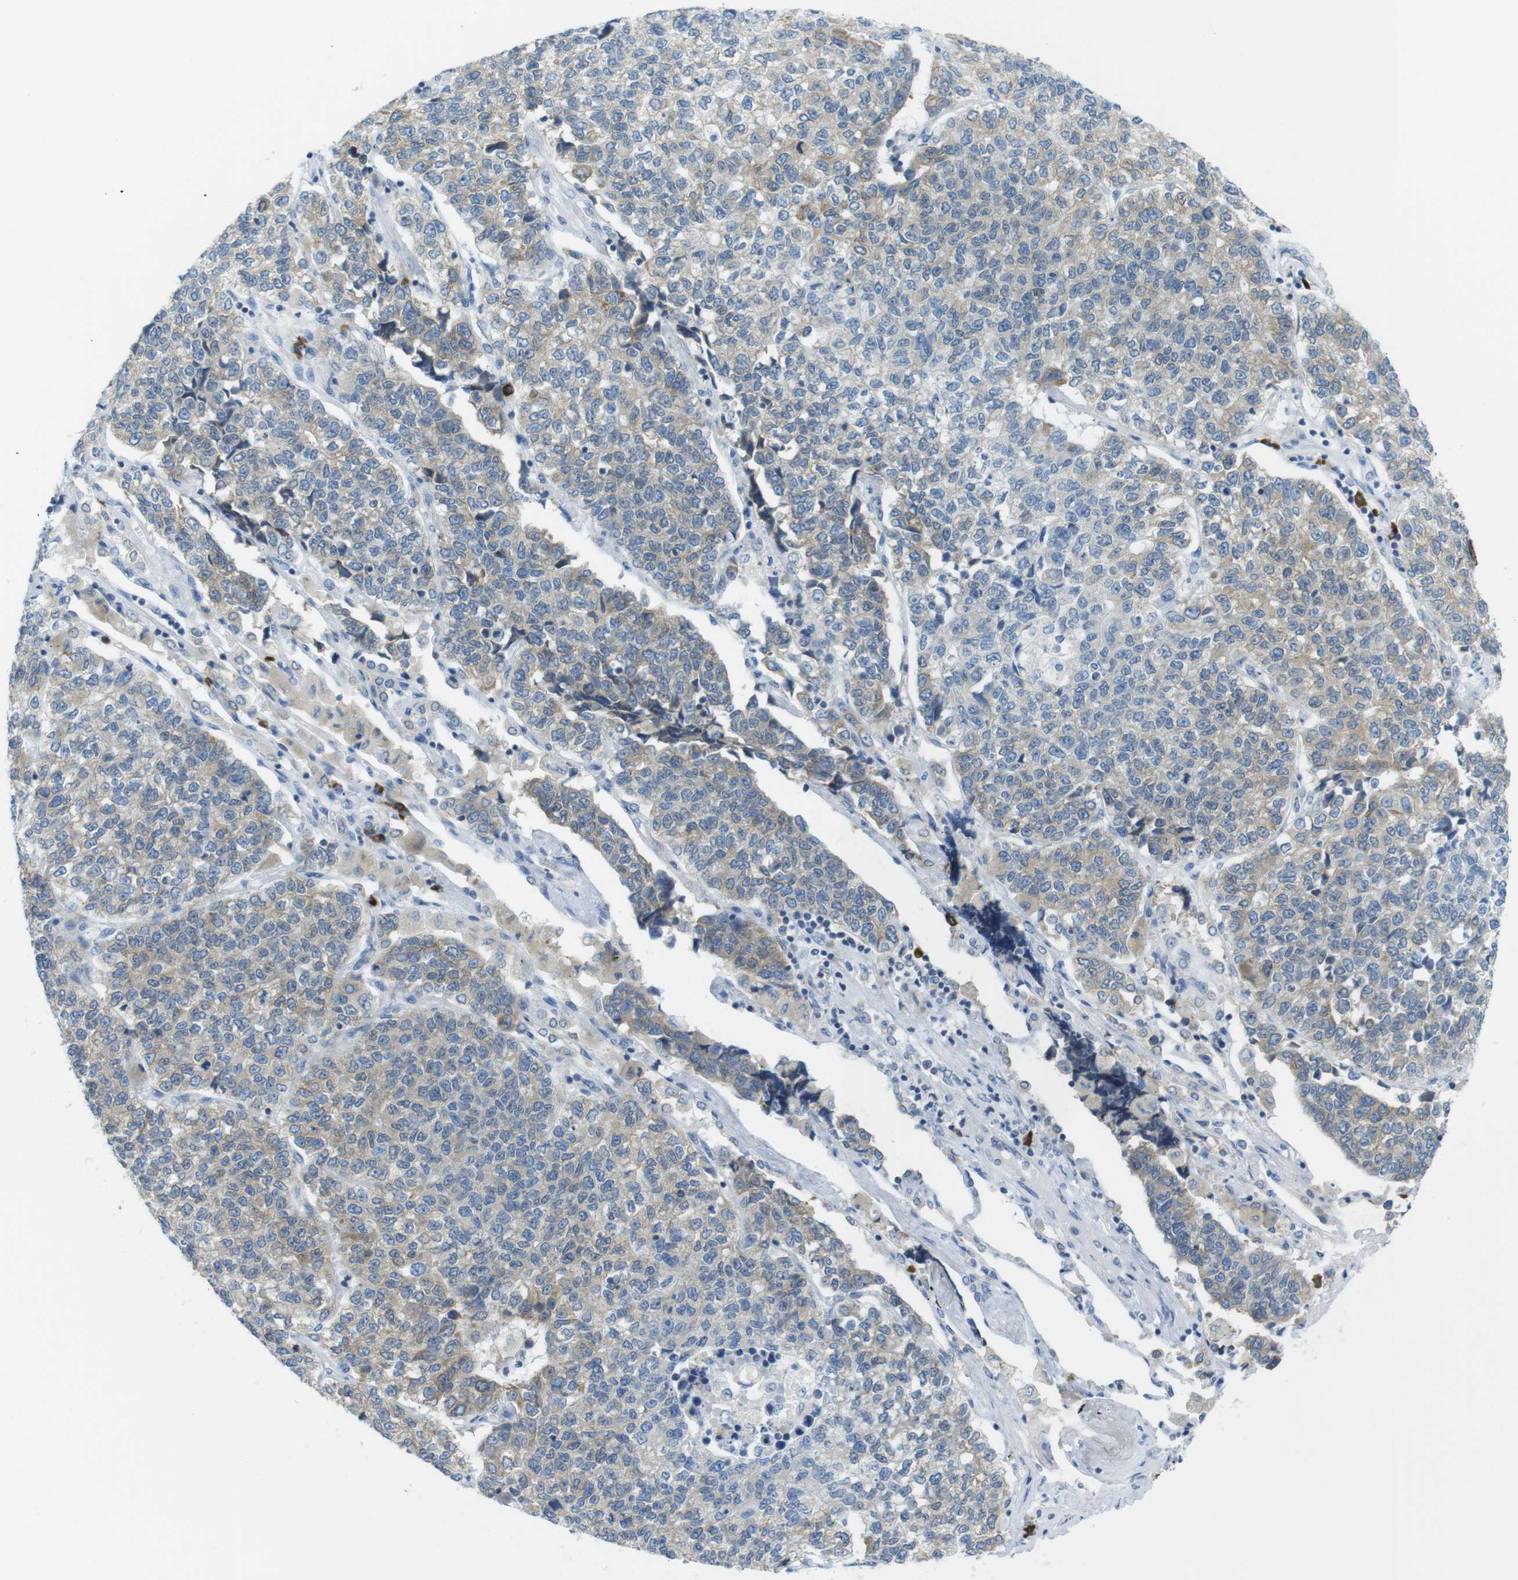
{"staining": {"intensity": "weak", "quantity": ">75%", "location": "cytoplasmic/membranous"}, "tissue": "lung cancer", "cell_type": "Tumor cells", "image_type": "cancer", "snomed": [{"axis": "morphology", "description": "Adenocarcinoma, NOS"}, {"axis": "topography", "description": "Lung"}], "caption": "A photomicrograph showing weak cytoplasmic/membranous expression in approximately >75% of tumor cells in lung adenocarcinoma, as visualized by brown immunohistochemical staining.", "gene": "CLPTM1L", "patient": {"sex": "male", "age": 49}}